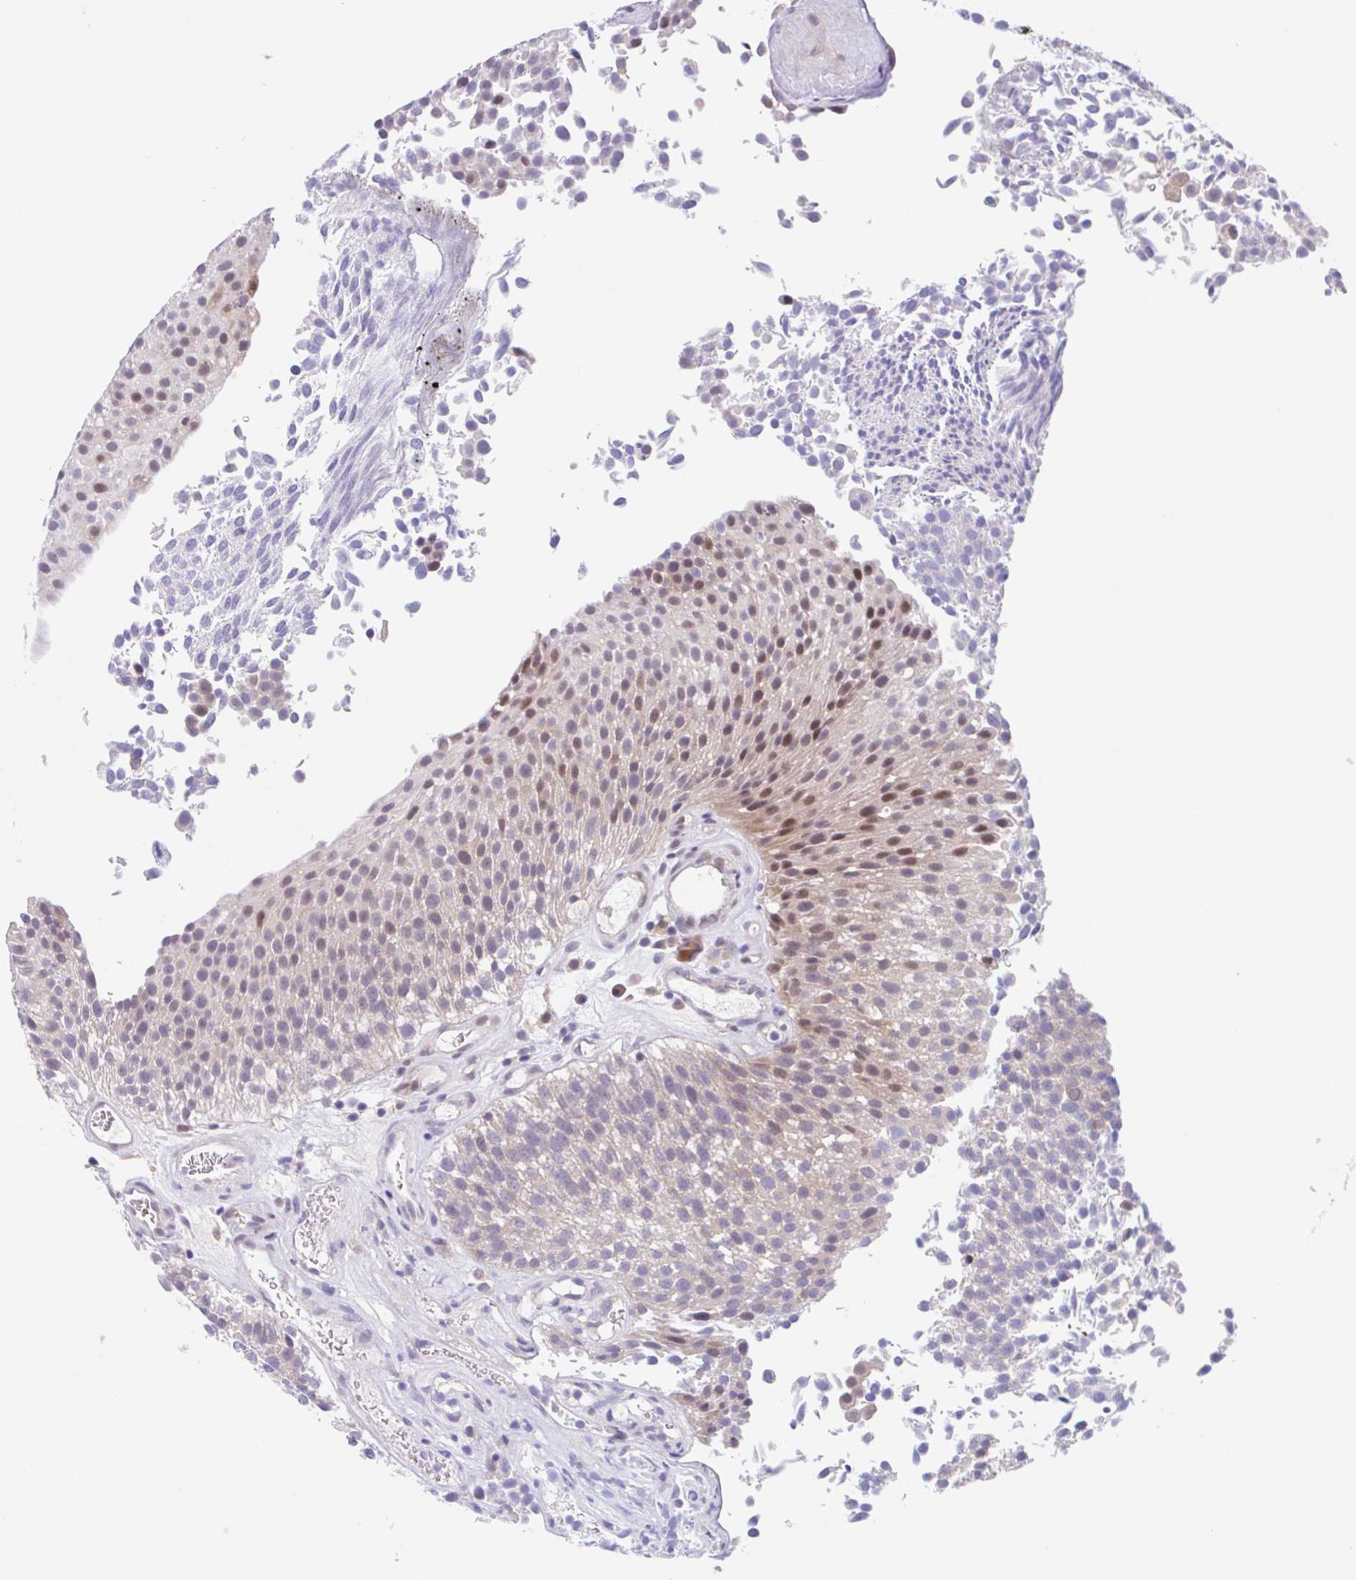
{"staining": {"intensity": "moderate", "quantity": "25%-75%", "location": "nuclear"}, "tissue": "urothelial cancer", "cell_type": "Tumor cells", "image_type": "cancer", "snomed": [{"axis": "morphology", "description": "Urothelial carcinoma, Low grade"}, {"axis": "topography", "description": "Urinary bladder"}], "caption": "Immunohistochemistry of low-grade urothelial carcinoma demonstrates medium levels of moderate nuclear expression in about 25%-75% of tumor cells.", "gene": "TMEM86A", "patient": {"sex": "female", "age": 79}}